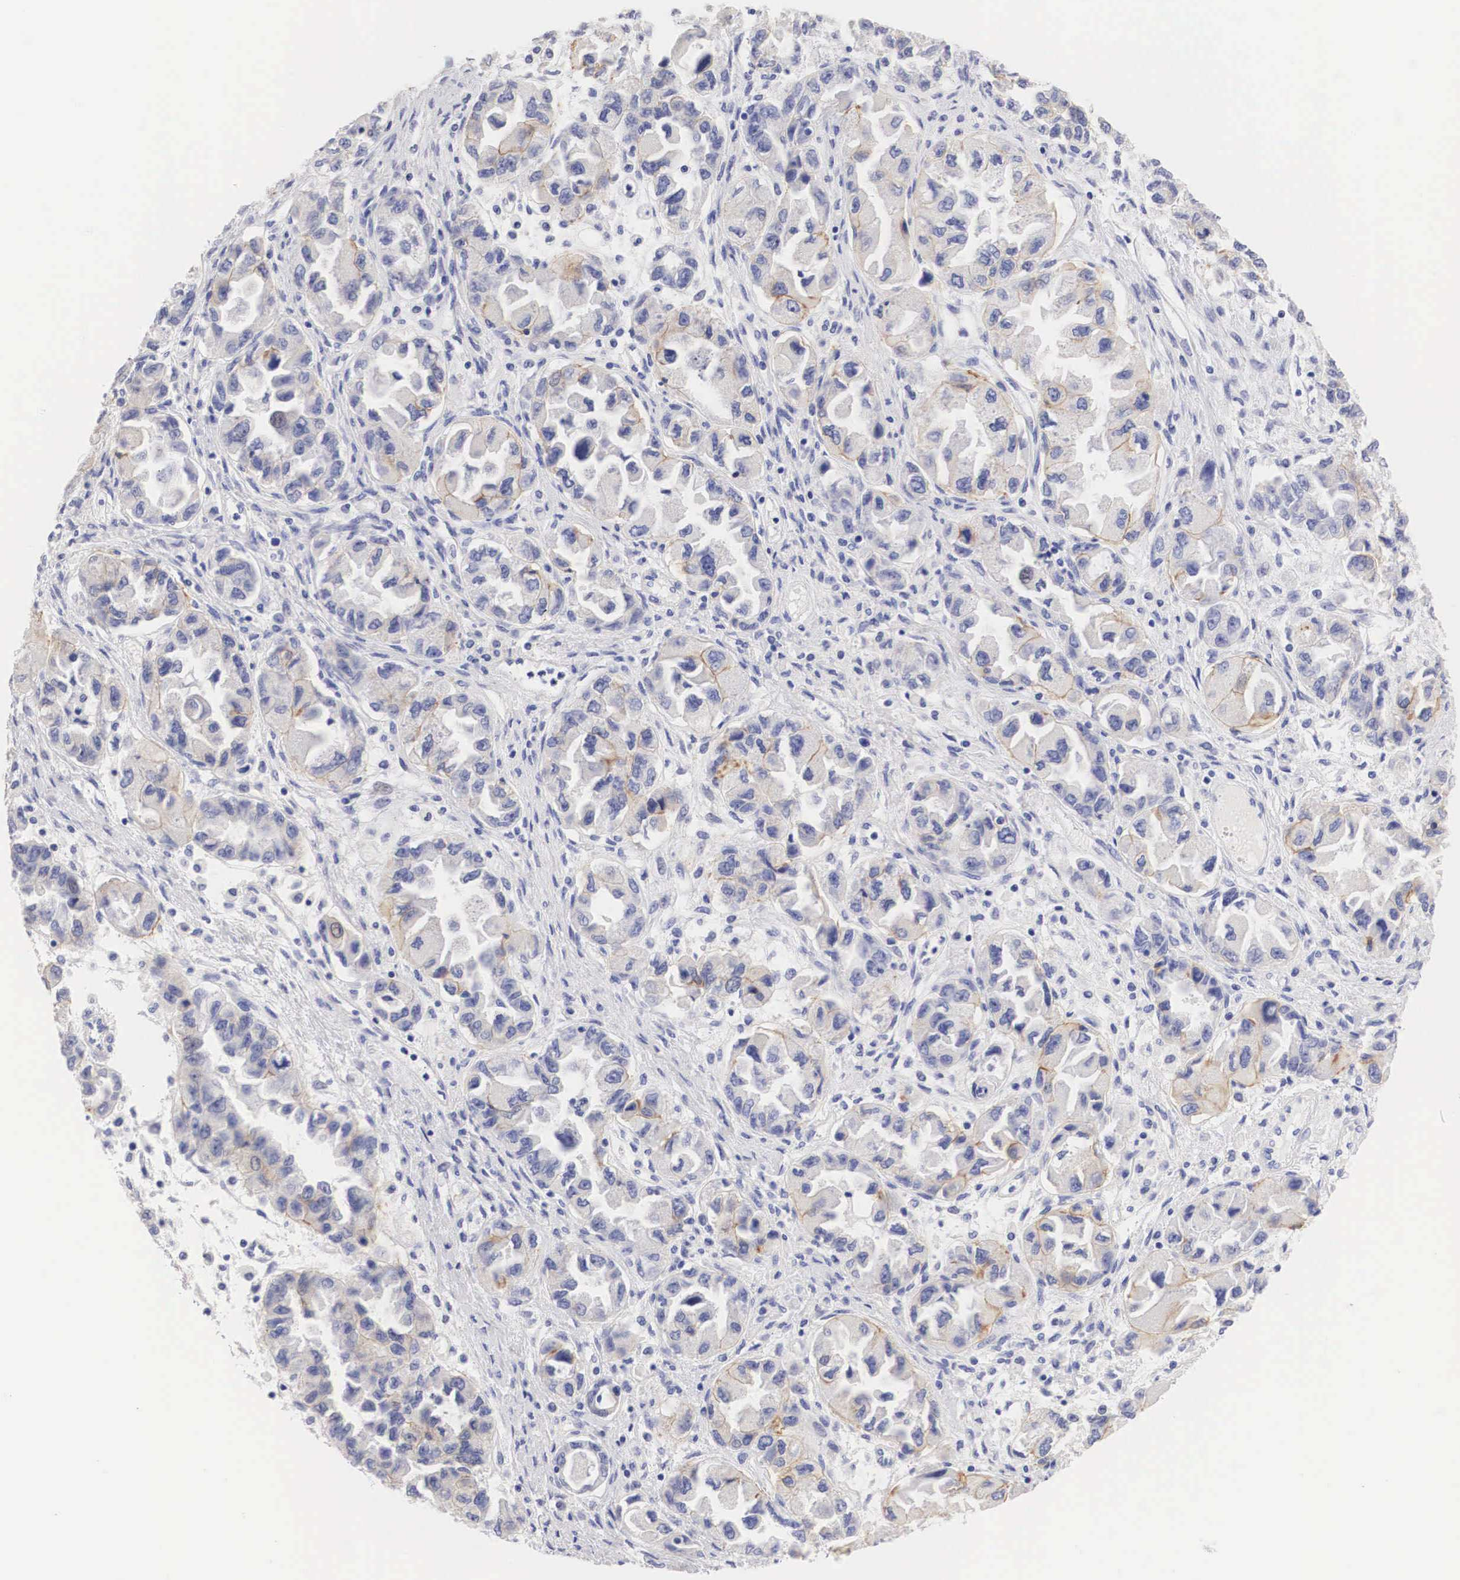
{"staining": {"intensity": "weak", "quantity": "<25%", "location": "cytoplasmic/membranous"}, "tissue": "ovarian cancer", "cell_type": "Tumor cells", "image_type": "cancer", "snomed": [{"axis": "morphology", "description": "Cystadenocarcinoma, serous, NOS"}, {"axis": "topography", "description": "Ovary"}], "caption": "A micrograph of ovarian serous cystadenocarcinoma stained for a protein displays no brown staining in tumor cells.", "gene": "ERBB2", "patient": {"sex": "female", "age": 84}}